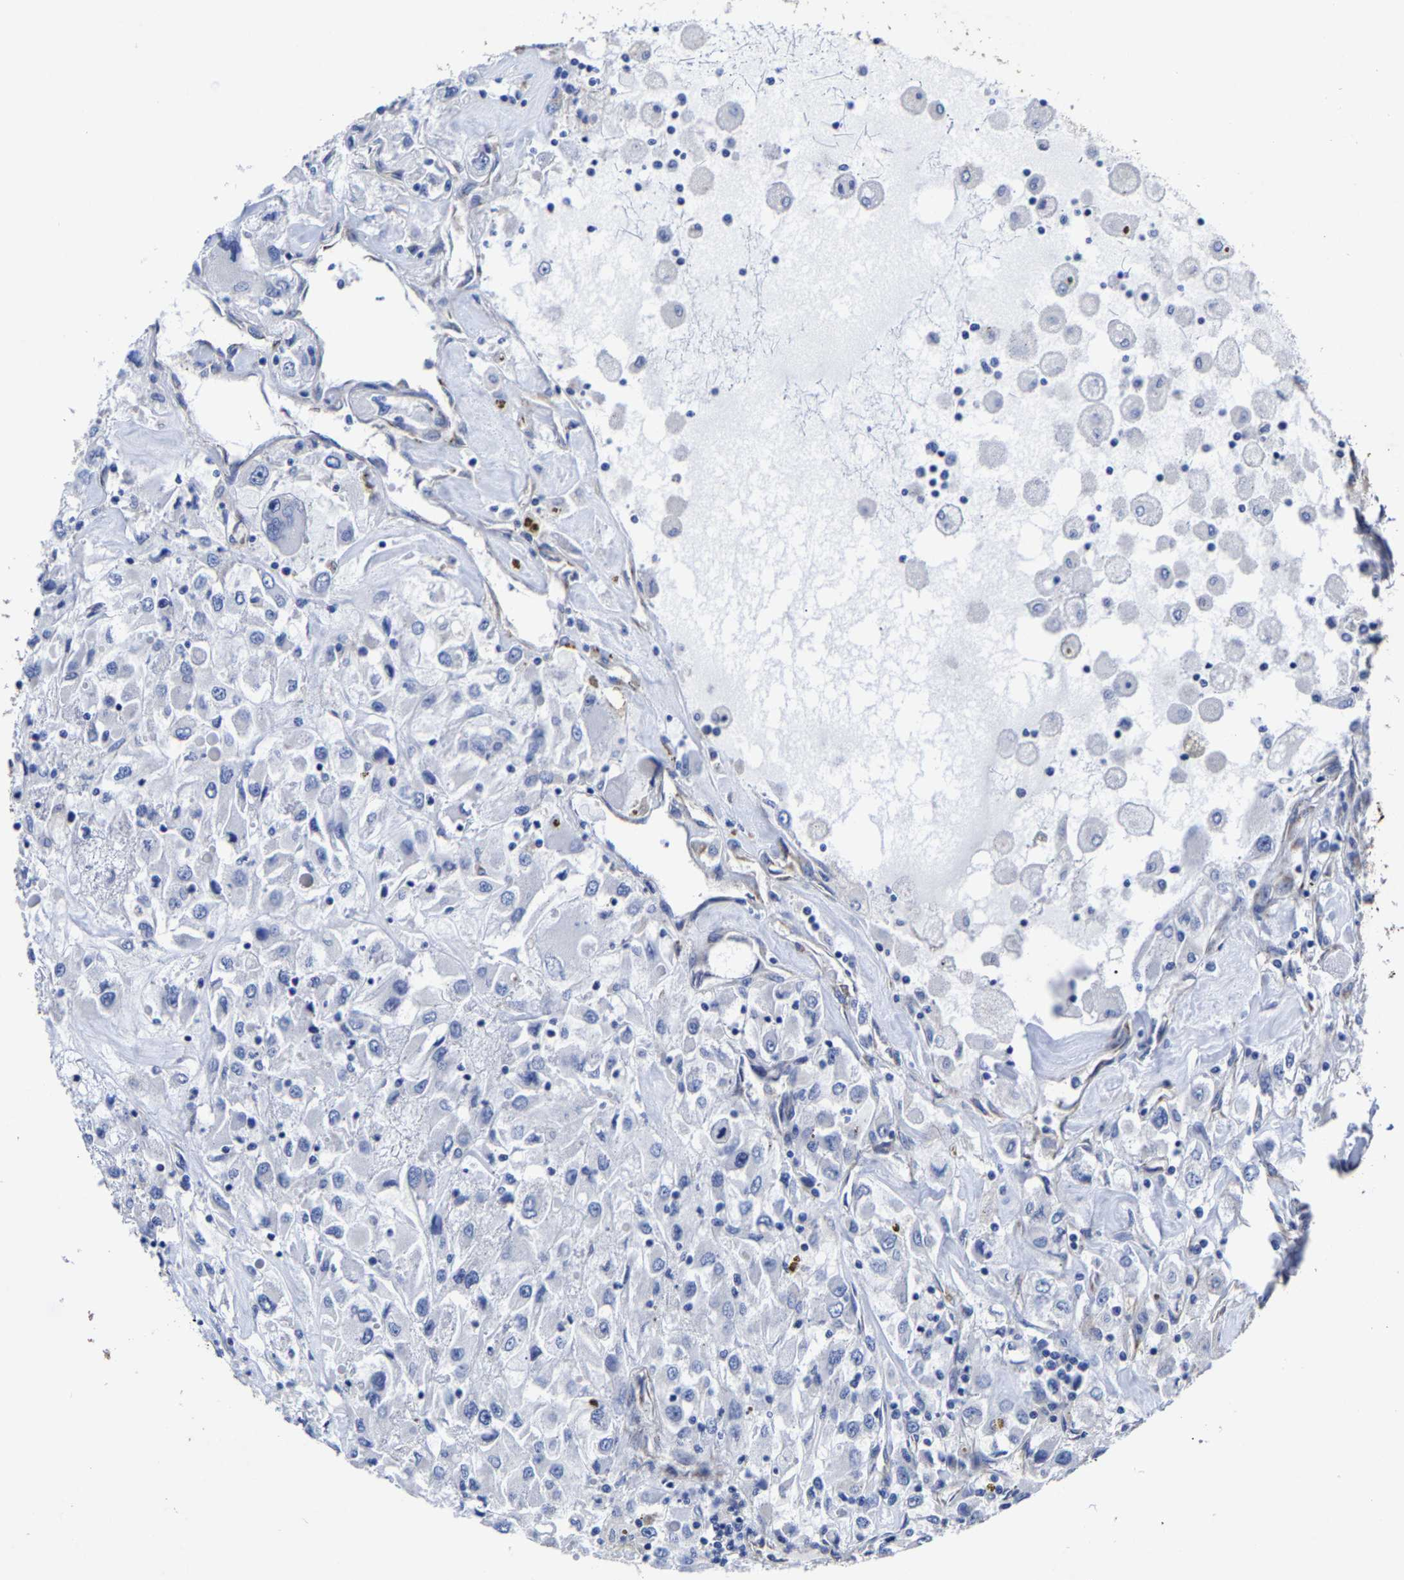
{"staining": {"intensity": "negative", "quantity": "none", "location": "none"}, "tissue": "renal cancer", "cell_type": "Tumor cells", "image_type": "cancer", "snomed": [{"axis": "morphology", "description": "Adenocarcinoma, NOS"}, {"axis": "topography", "description": "Kidney"}], "caption": "Immunohistochemical staining of renal cancer (adenocarcinoma) reveals no significant expression in tumor cells. Brightfield microscopy of IHC stained with DAB (3,3'-diaminobenzidine) (brown) and hematoxylin (blue), captured at high magnification.", "gene": "AASS", "patient": {"sex": "female", "age": 52}}